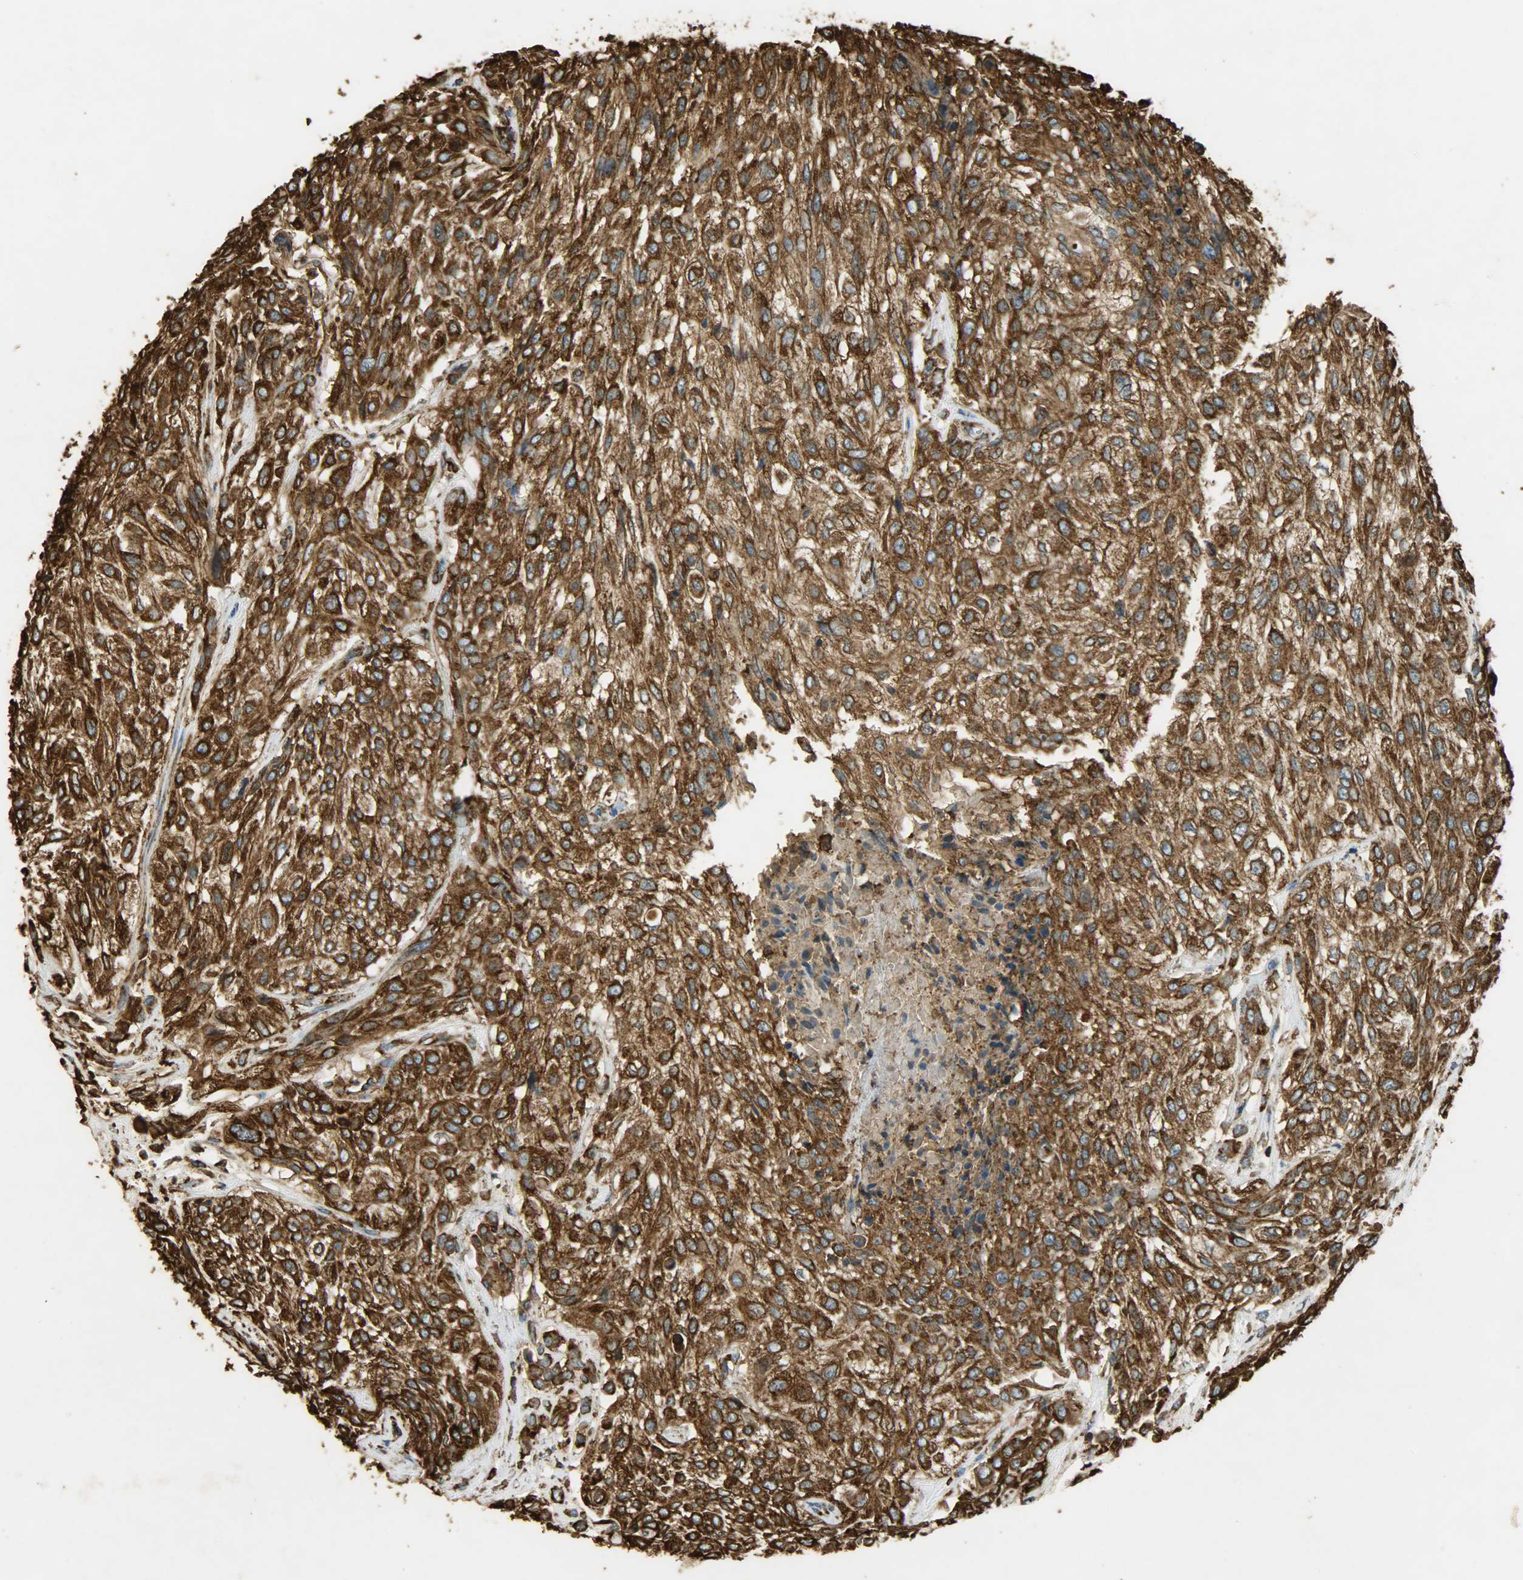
{"staining": {"intensity": "strong", "quantity": ">75%", "location": "cytoplasmic/membranous"}, "tissue": "urothelial cancer", "cell_type": "Tumor cells", "image_type": "cancer", "snomed": [{"axis": "morphology", "description": "Urothelial carcinoma, High grade"}, {"axis": "topography", "description": "Urinary bladder"}], "caption": "Immunohistochemistry of human urothelial carcinoma (high-grade) reveals high levels of strong cytoplasmic/membranous staining in about >75% of tumor cells.", "gene": "HSP90B1", "patient": {"sex": "male", "age": 57}}